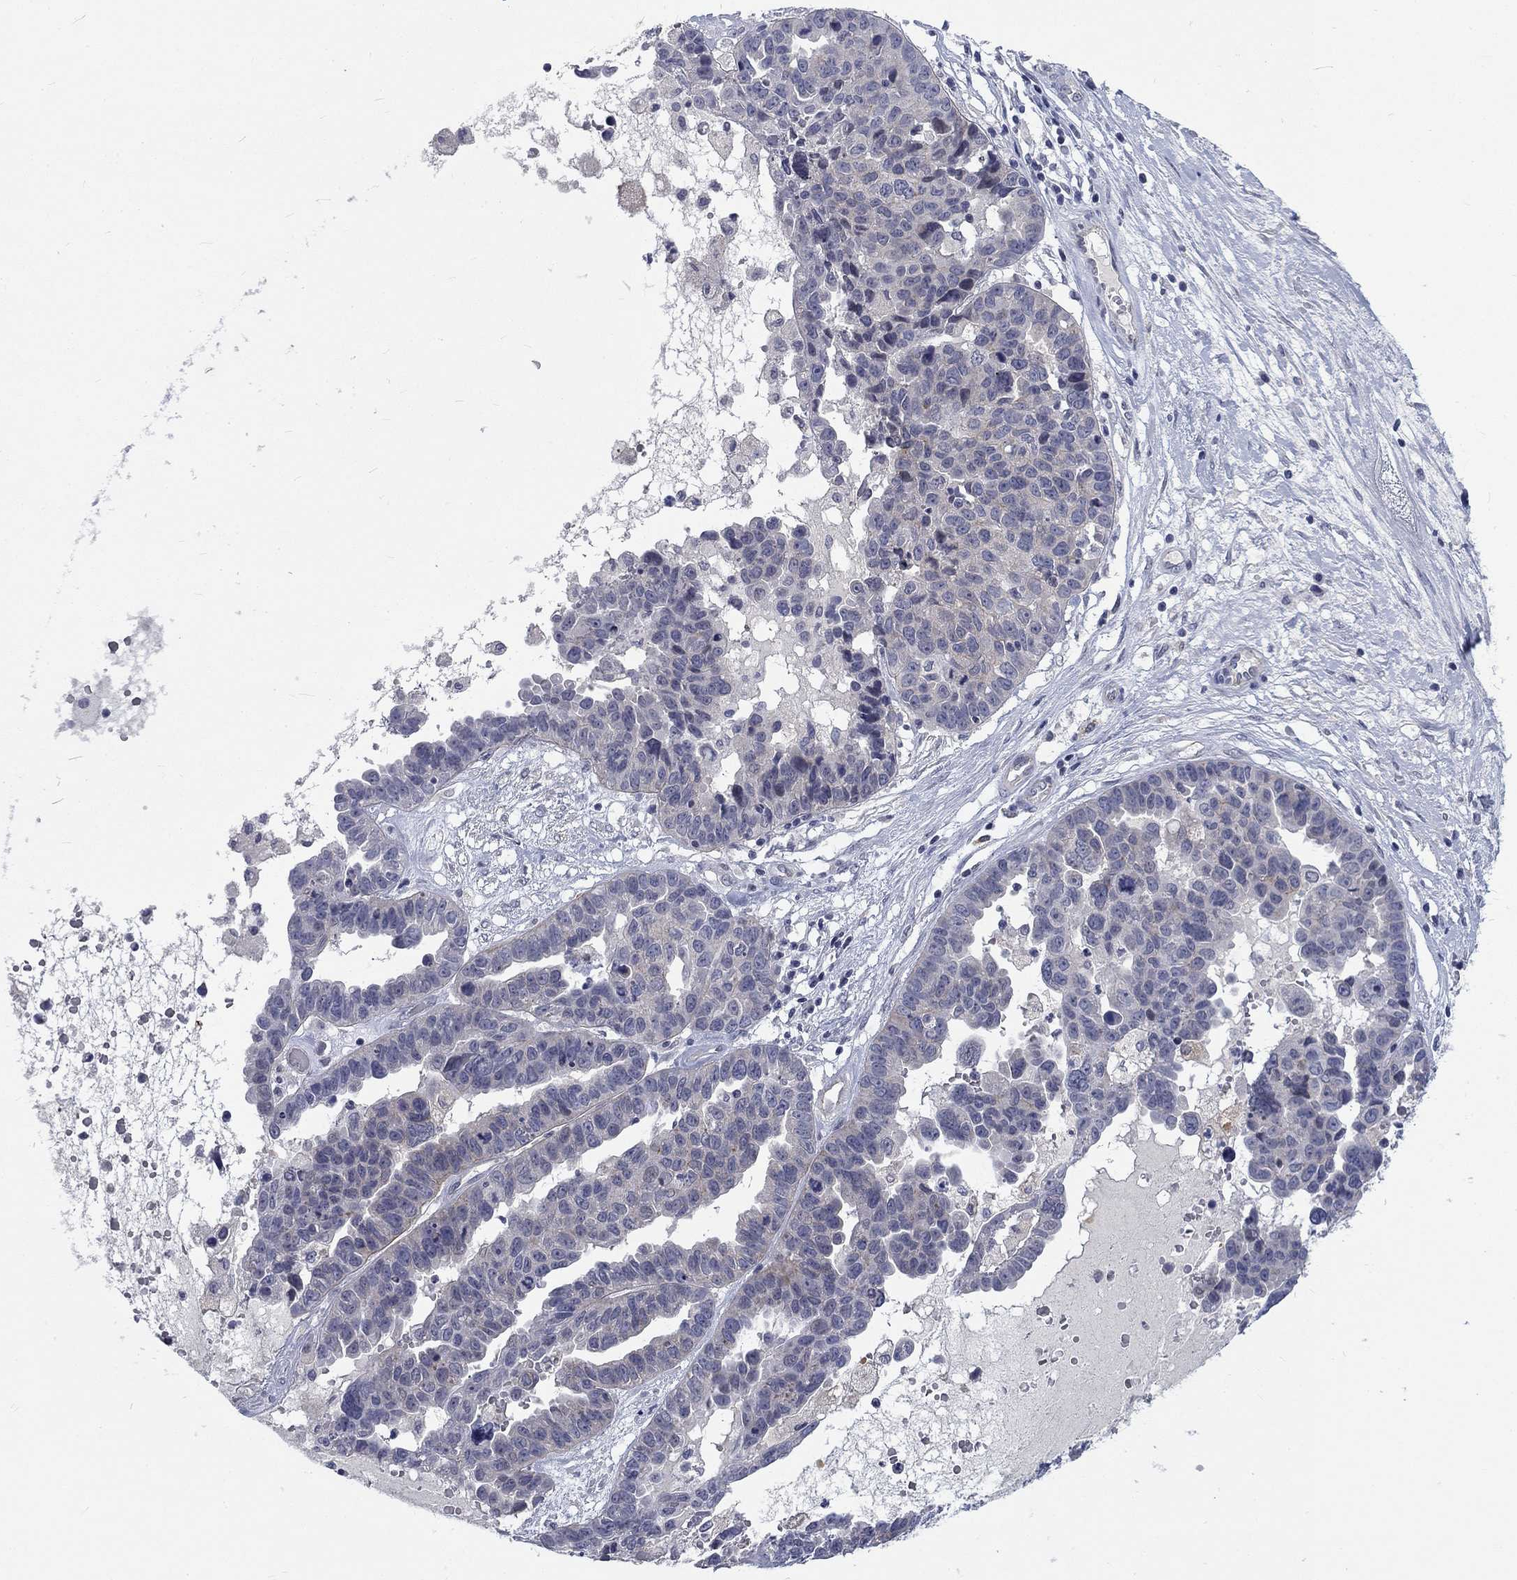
{"staining": {"intensity": "negative", "quantity": "none", "location": "none"}, "tissue": "ovarian cancer", "cell_type": "Tumor cells", "image_type": "cancer", "snomed": [{"axis": "morphology", "description": "Cystadenocarcinoma, serous, NOS"}, {"axis": "topography", "description": "Ovary"}], "caption": "The IHC micrograph has no significant staining in tumor cells of serous cystadenocarcinoma (ovarian) tissue. Nuclei are stained in blue.", "gene": "PHKA1", "patient": {"sex": "female", "age": 87}}